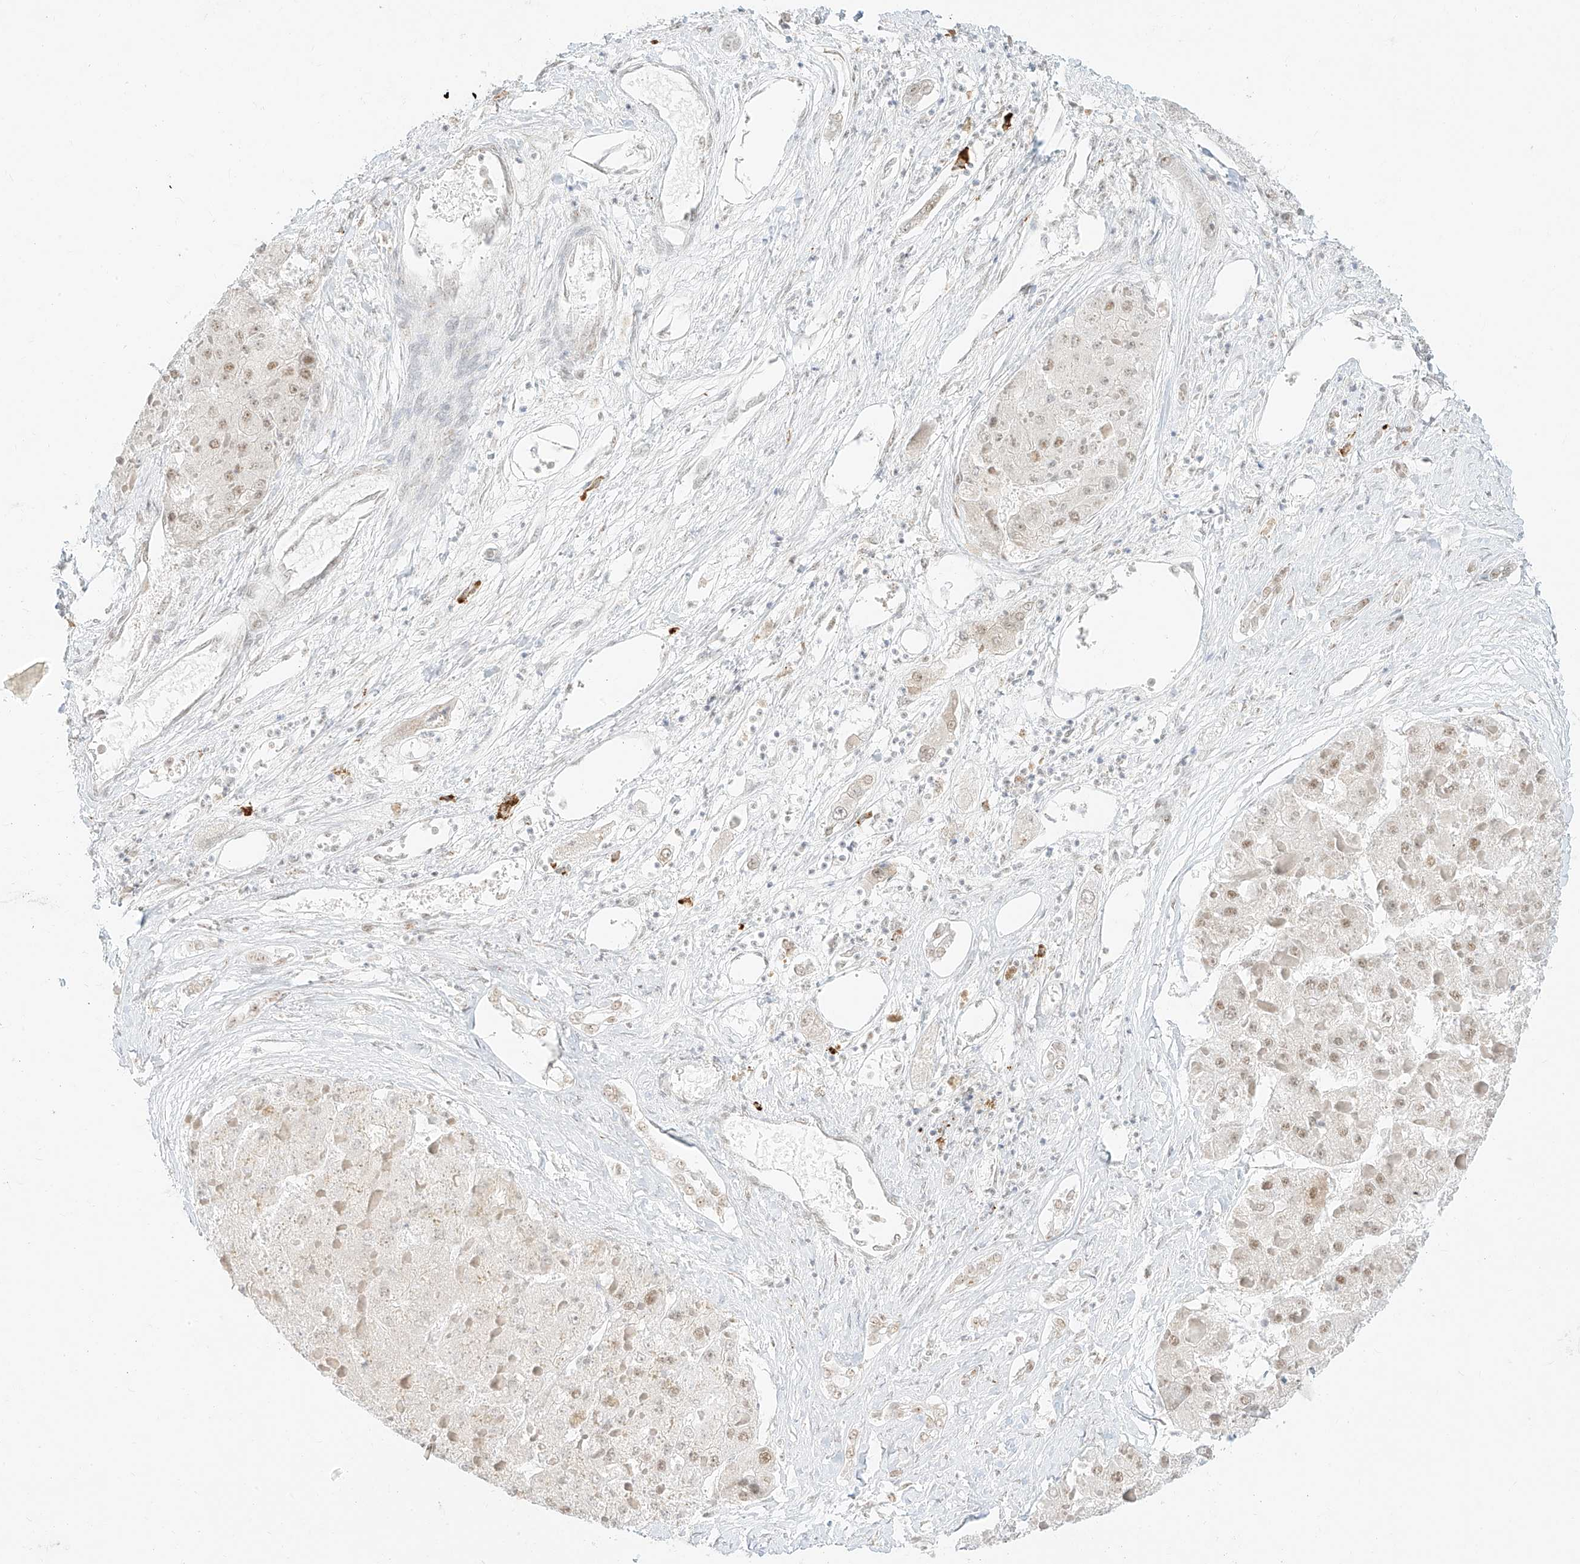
{"staining": {"intensity": "weak", "quantity": "25%-75%", "location": "nuclear"}, "tissue": "liver cancer", "cell_type": "Tumor cells", "image_type": "cancer", "snomed": [{"axis": "morphology", "description": "Carcinoma, Hepatocellular, NOS"}, {"axis": "topography", "description": "Liver"}], "caption": "High-power microscopy captured an immunohistochemistry photomicrograph of liver hepatocellular carcinoma, revealing weak nuclear positivity in about 25%-75% of tumor cells.", "gene": "SUPT5H", "patient": {"sex": "female", "age": 73}}